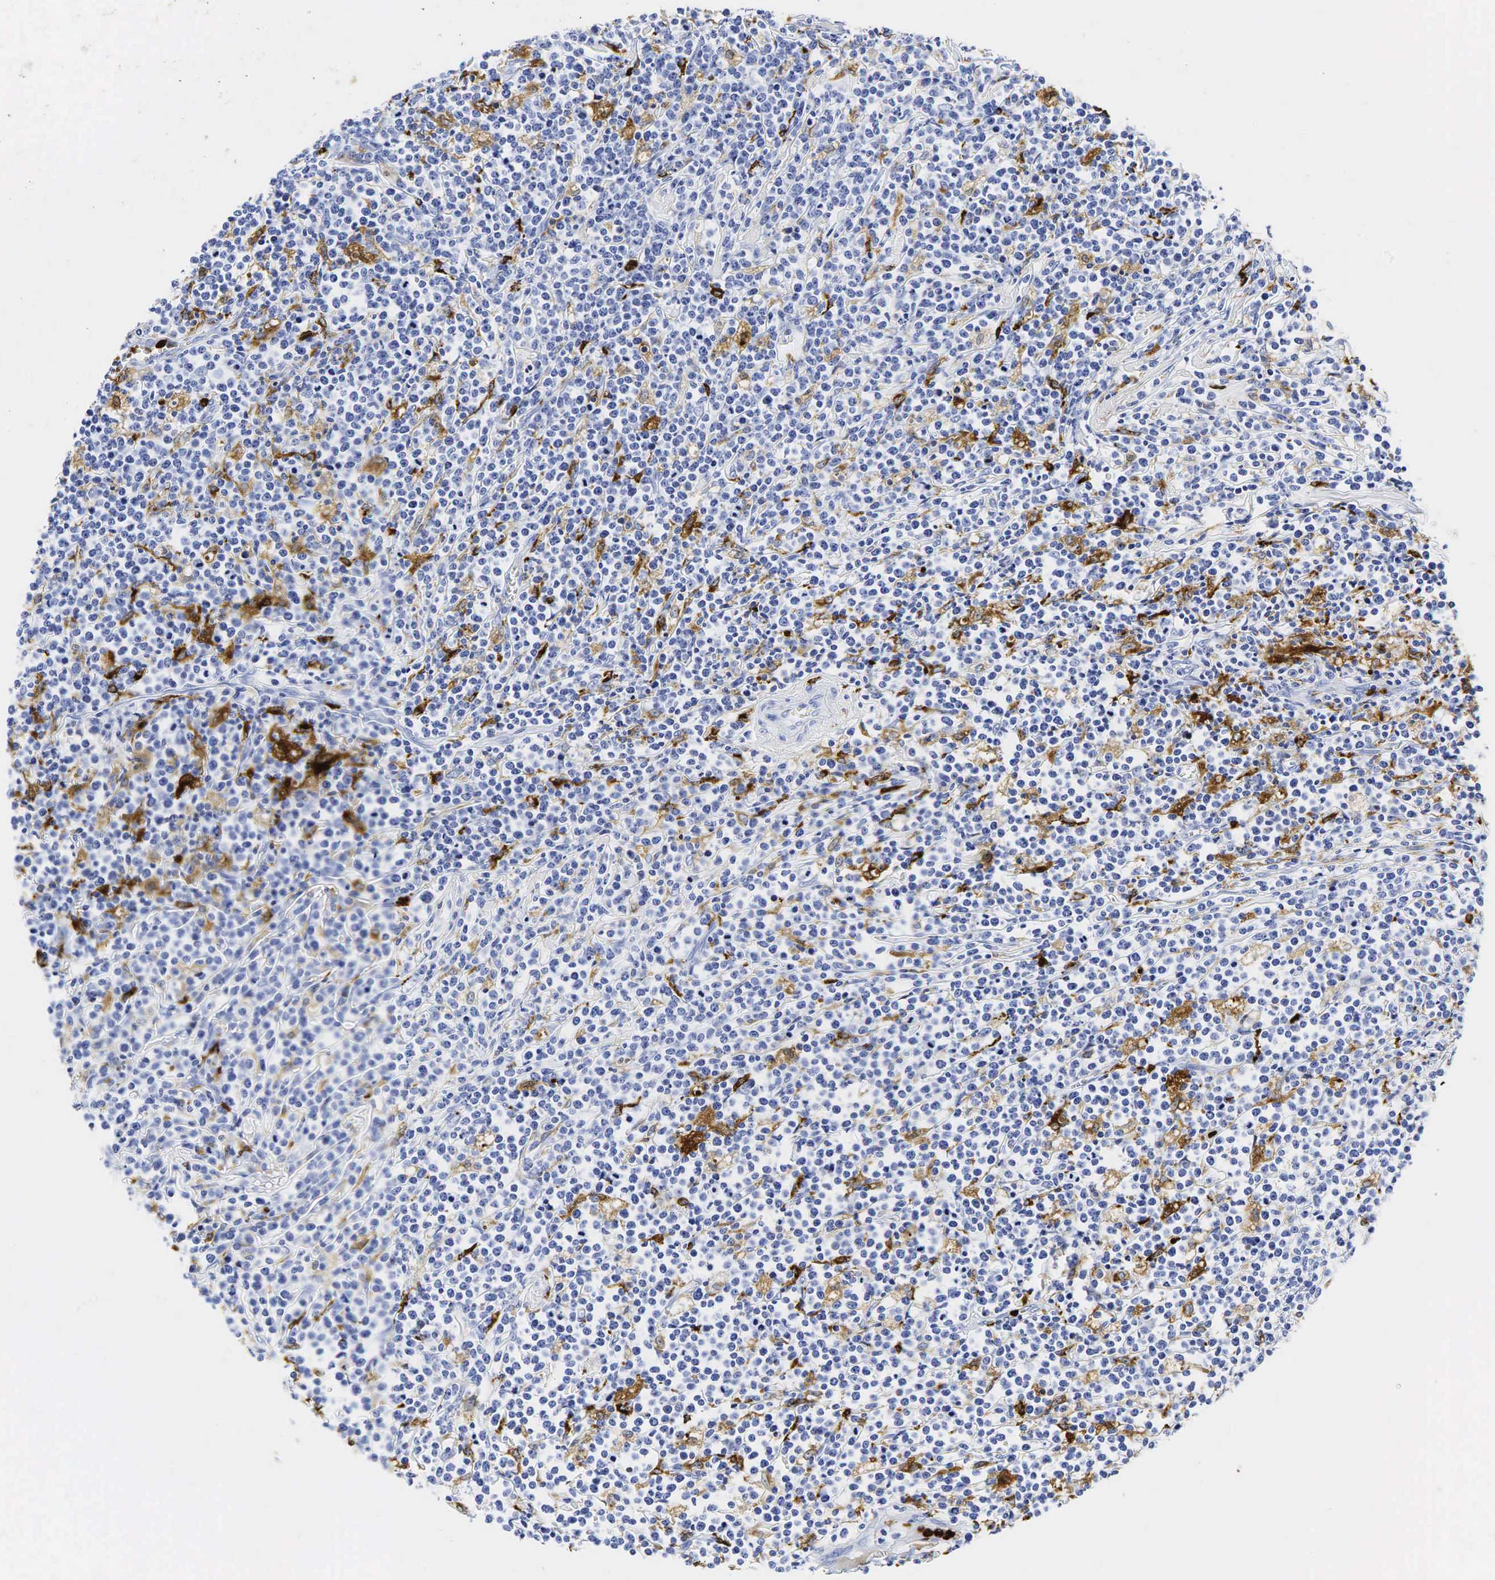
{"staining": {"intensity": "negative", "quantity": "none", "location": "none"}, "tissue": "lymphoma", "cell_type": "Tumor cells", "image_type": "cancer", "snomed": [{"axis": "morphology", "description": "Malignant lymphoma, non-Hodgkin's type, High grade"}, {"axis": "topography", "description": "Small intestine"}, {"axis": "topography", "description": "Colon"}], "caption": "This image is of lymphoma stained with immunohistochemistry (IHC) to label a protein in brown with the nuclei are counter-stained blue. There is no expression in tumor cells.", "gene": "LYZ", "patient": {"sex": "male", "age": 8}}